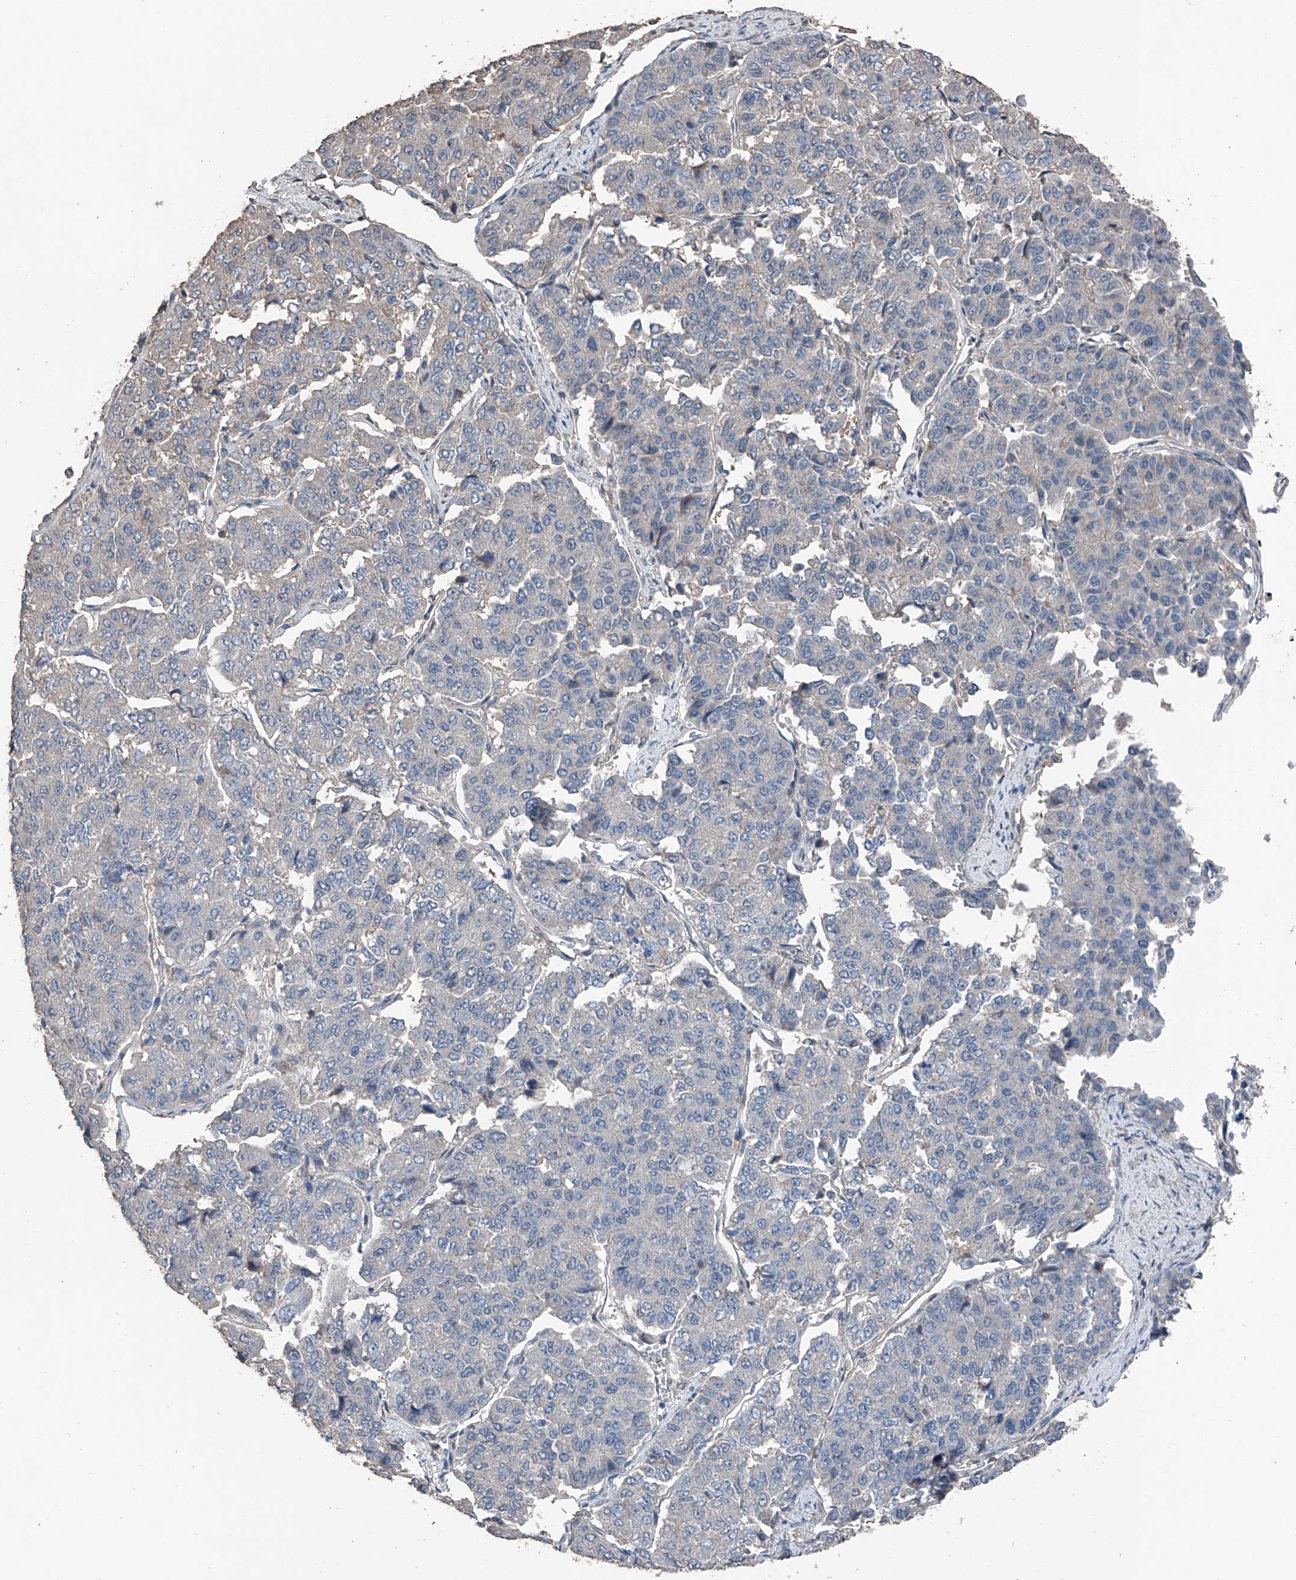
{"staining": {"intensity": "negative", "quantity": "none", "location": "none"}, "tissue": "pancreatic cancer", "cell_type": "Tumor cells", "image_type": "cancer", "snomed": [{"axis": "morphology", "description": "Adenocarcinoma, NOS"}, {"axis": "topography", "description": "Pancreas"}], "caption": "Protein analysis of pancreatic cancer (adenocarcinoma) demonstrates no significant positivity in tumor cells. (Brightfield microscopy of DAB IHC at high magnification).", "gene": "MAMLD1", "patient": {"sex": "male", "age": 50}}